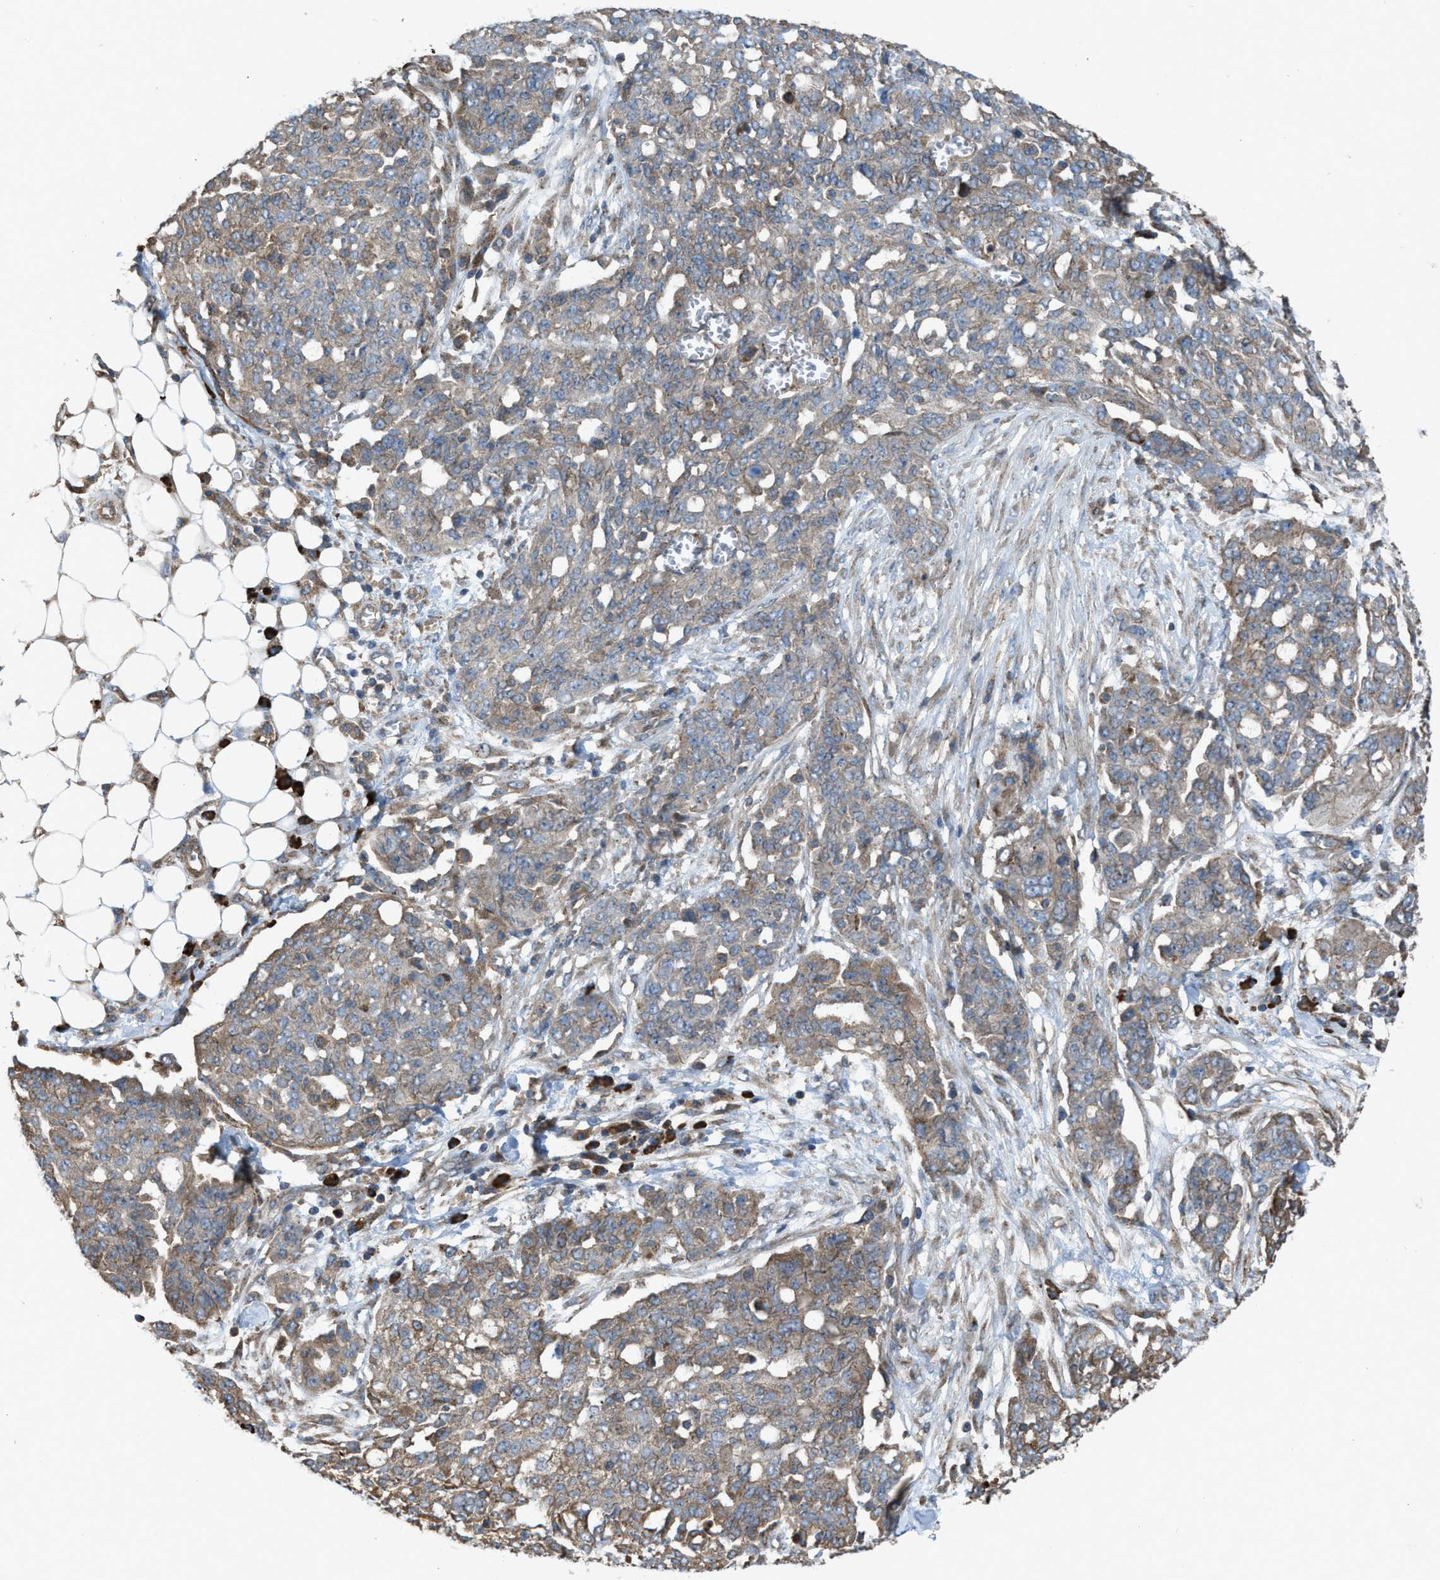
{"staining": {"intensity": "weak", "quantity": ">75%", "location": "cytoplasmic/membranous"}, "tissue": "ovarian cancer", "cell_type": "Tumor cells", "image_type": "cancer", "snomed": [{"axis": "morphology", "description": "Cystadenocarcinoma, serous, NOS"}, {"axis": "topography", "description": "Soft tissue"}, {"axis": "topography", "description": "Ovary"}], "caption": "Immunohistochemistry image of ovarian cancer stained for a protein (brown), which displays low levels of weak cytoplasmic/membranous expression in about >75% of tumor cells.", "gene": "PLAA", "patient": {"sex": "female", "age": 57}}